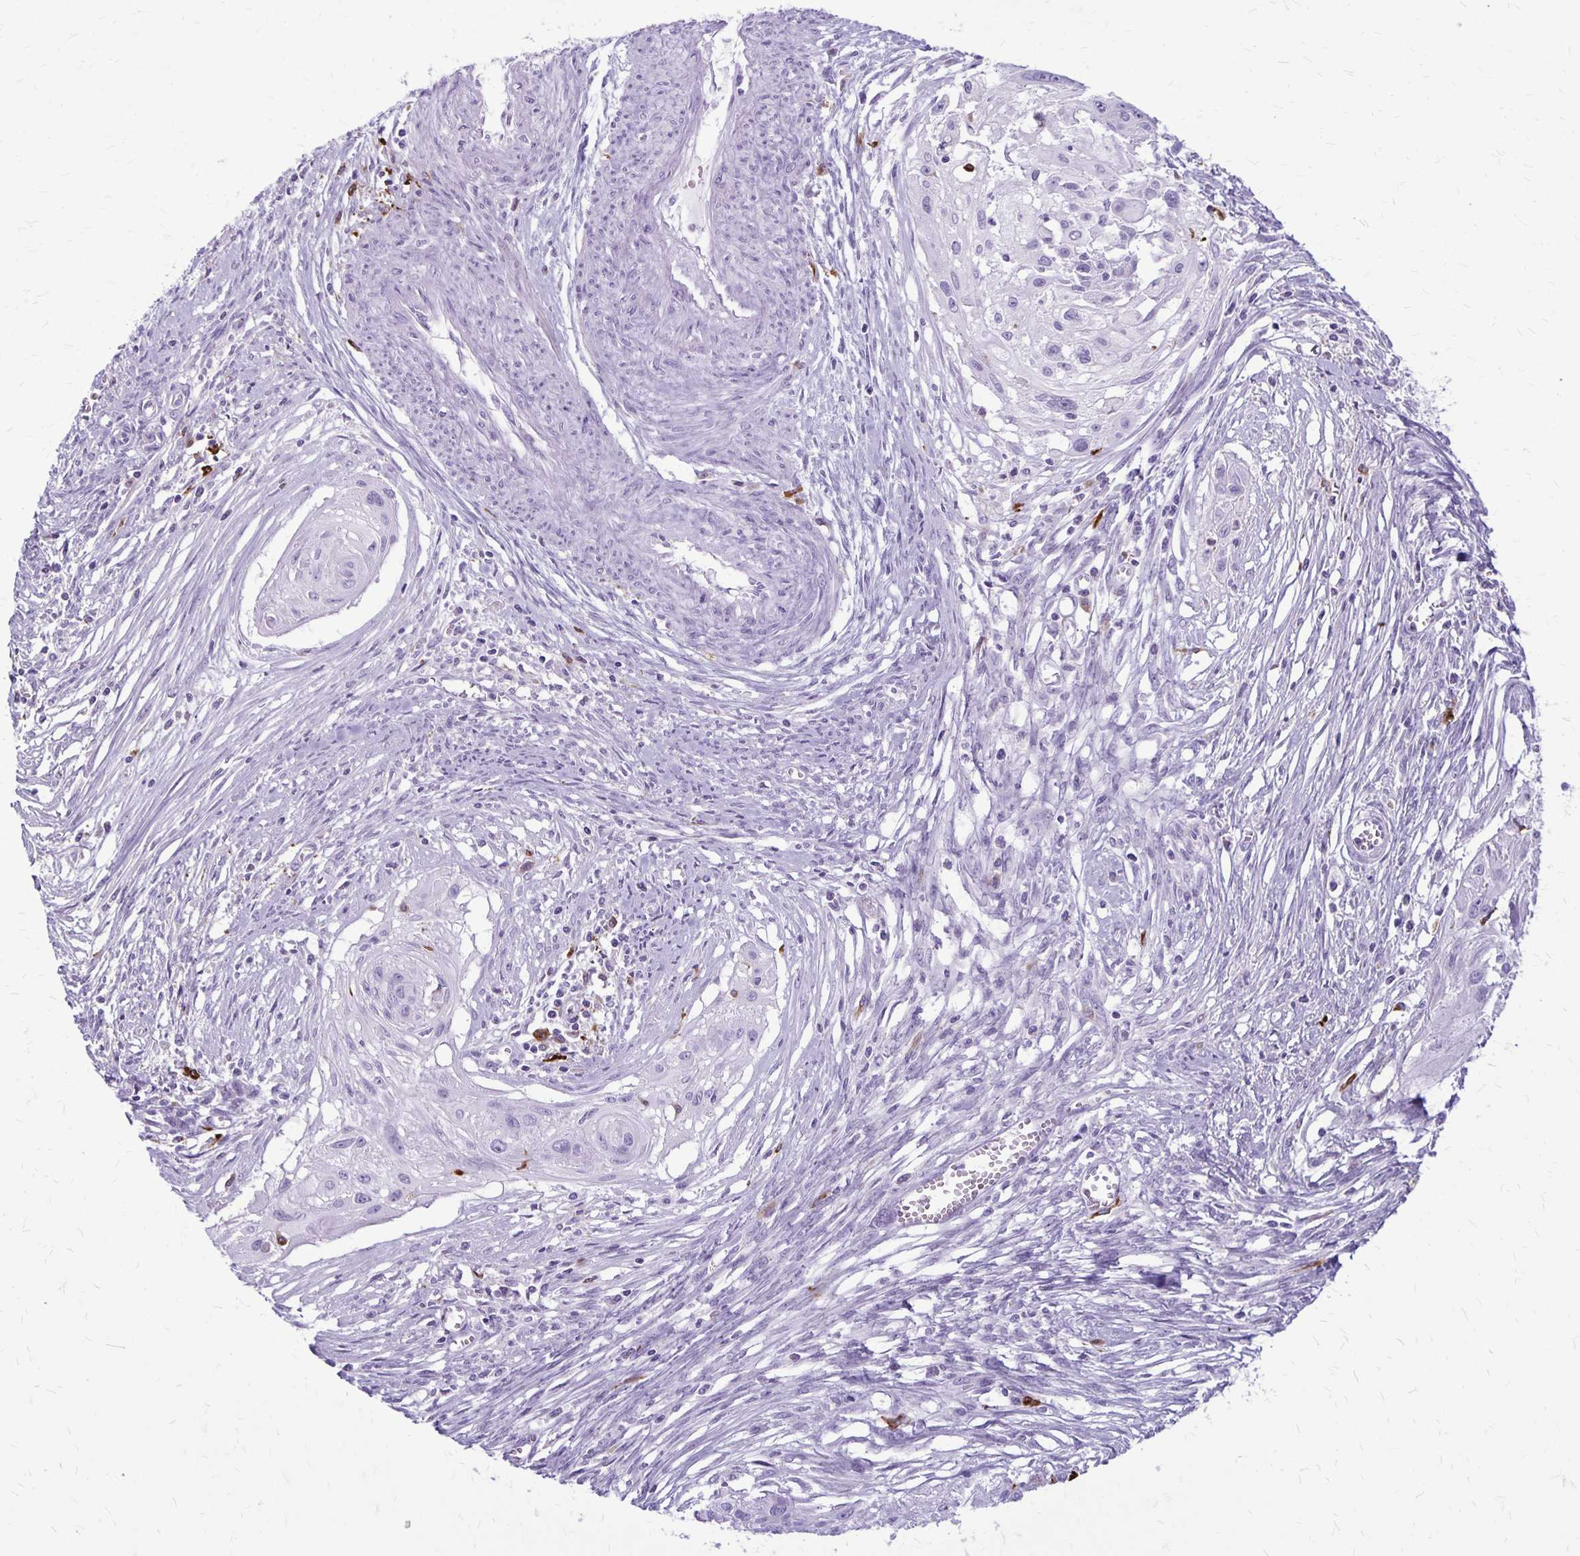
{"staining": {"intensity": "negative", "quantity": "none", "location": "none"}, "tissue": "cervical cancer", "cell_type": "Tumor cells", "image_type": "cancer", "snomed": [{"axis": "morphology", "description": "Squamous cell carcinoma, NOS"}, {"axis": "topography", "description": "Cervix"}], "caption": "Tumor cells show no significant staining in cervical cancer (squamous cell carcinoma).", "gene": "RTN1", "patient": {"sex": "female", "age": 49}}